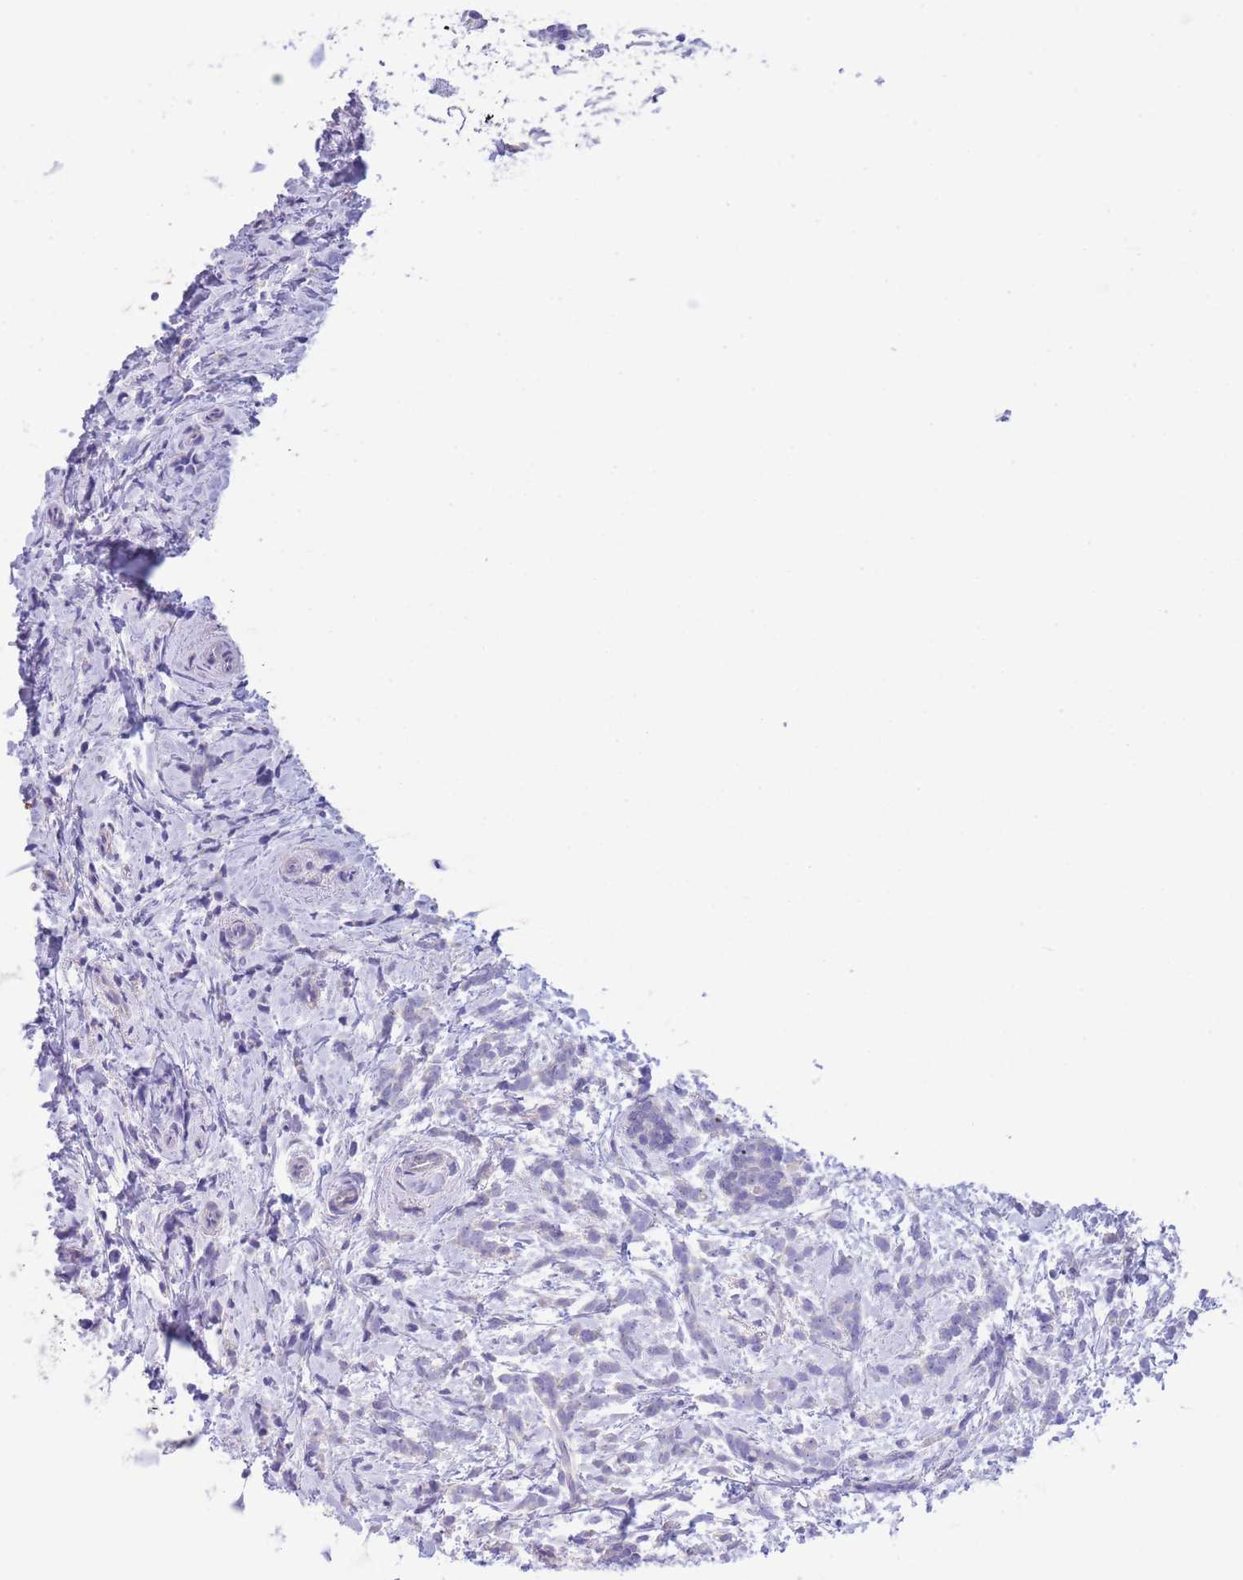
{"staining": {"intensity": "negative", "quantity": "none", "location": "none"}, "tissue": "breast cancer", "cell_type": "Tumor cells", "image_type": "cancer", "snomed": [{"axis": "morphology", "description": "Lobular carcinoma"}, {"axis": "topography", "description": "Breast"}], "caption": "Lobular carcinoma (breast) was stained to show a protein in brown. There is no significant expression in tumor cells. (DAB (3,3'-diaminobenzidine) IHC visualized using brightfield microscopy, high magnification).", "gene": "PCDHB3", "patient": {"sex": "female", "age": 58}}